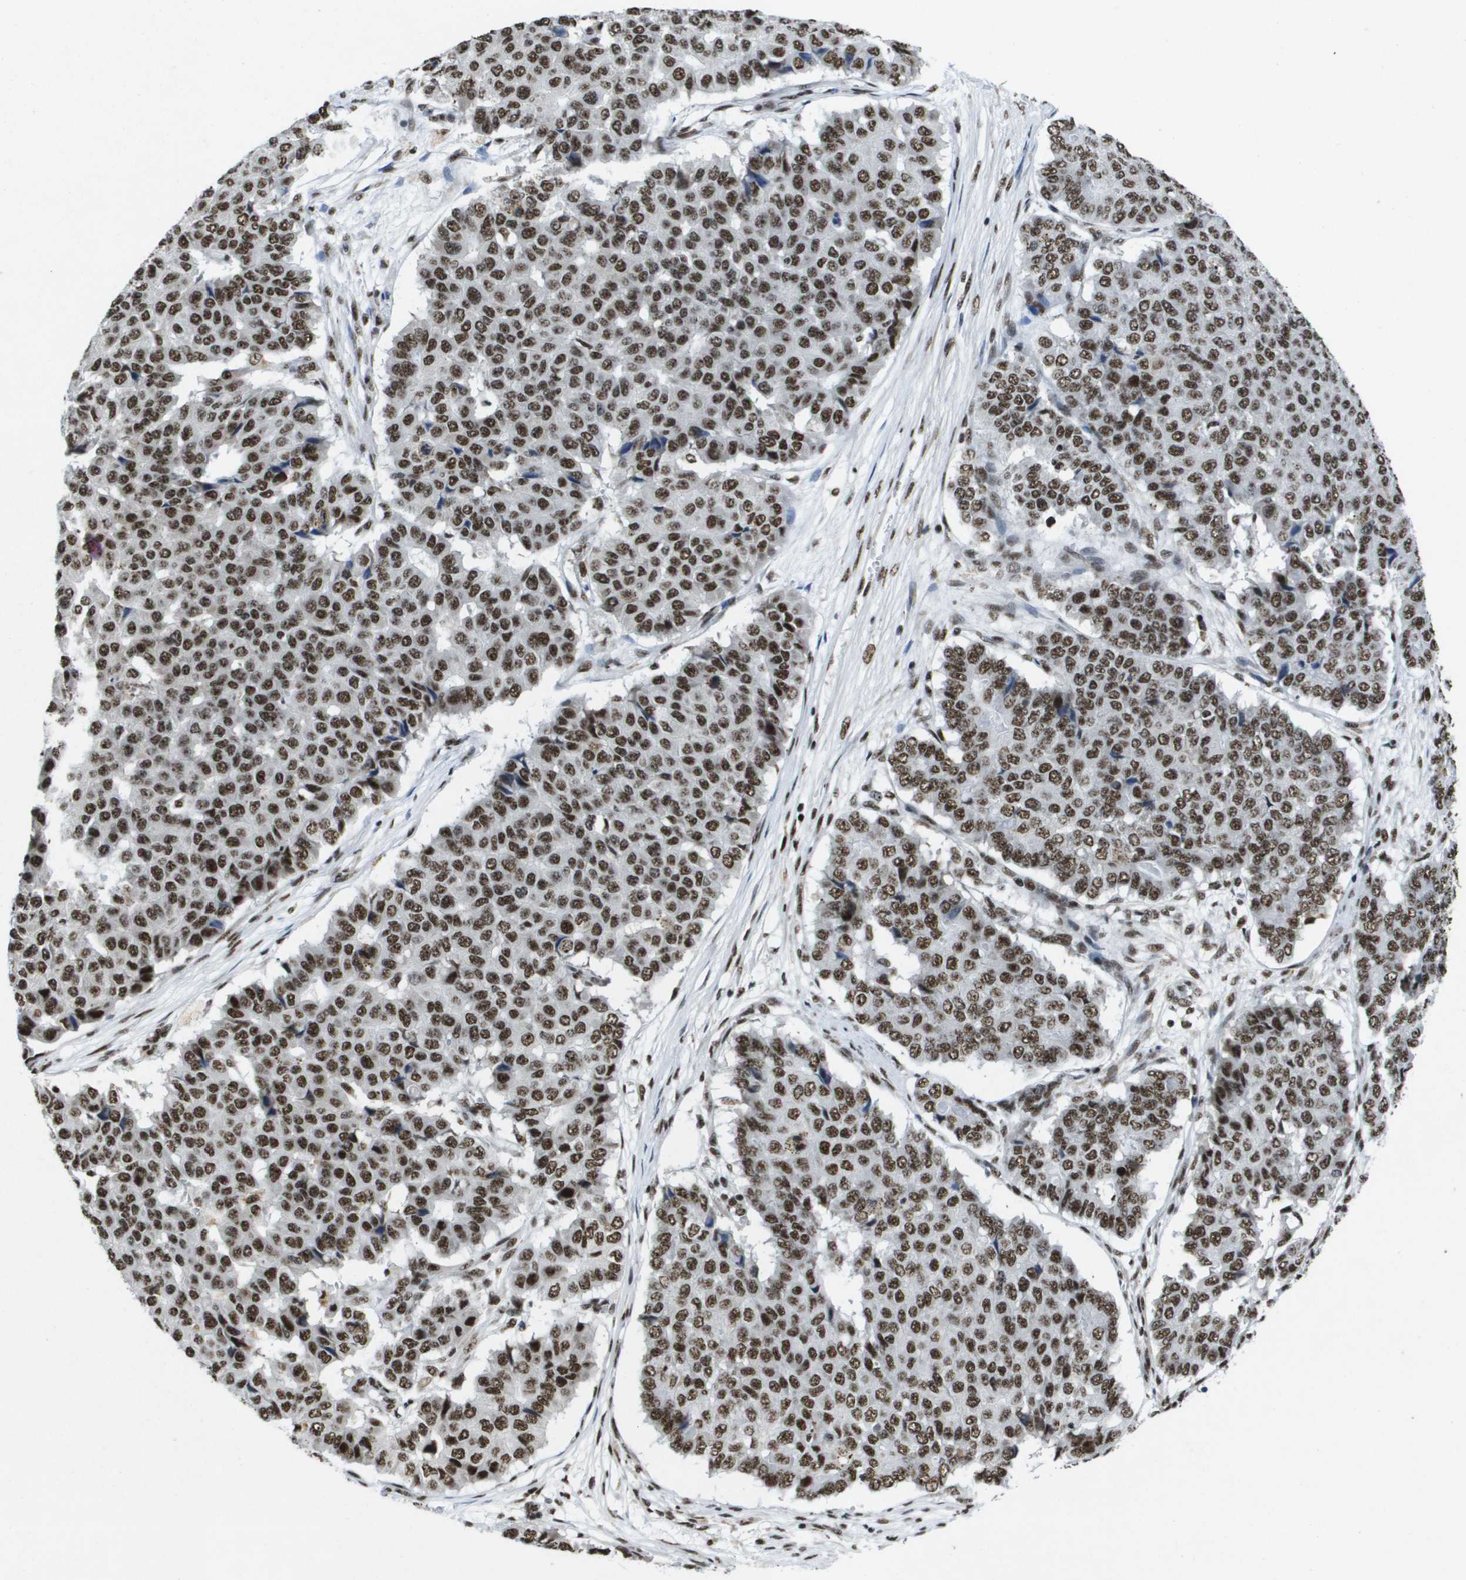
{"staining": {"intensity": "strong", "quantity": ">75%", "location": "nuclear"}, "tissue": "pancreatic cancer", "cell_type": "Tumor cells", "image_type": "cancer", "snomed": [{"axis": "morphology", "description": "Adenocarcinoma, NOS"}, {"axis": "topography", "description": "Pancreas"}], "caption": "Immunohistochemistry of human pancreatic adenocarcinoma exhibits high levels of strong nuclear positivity in about >75% of tumor cells. (DAB IHC, brown staining for protein, blue staining for nuclei).", "gene": "NSRP1", "patient": {"sex": "male", "age": 50}}